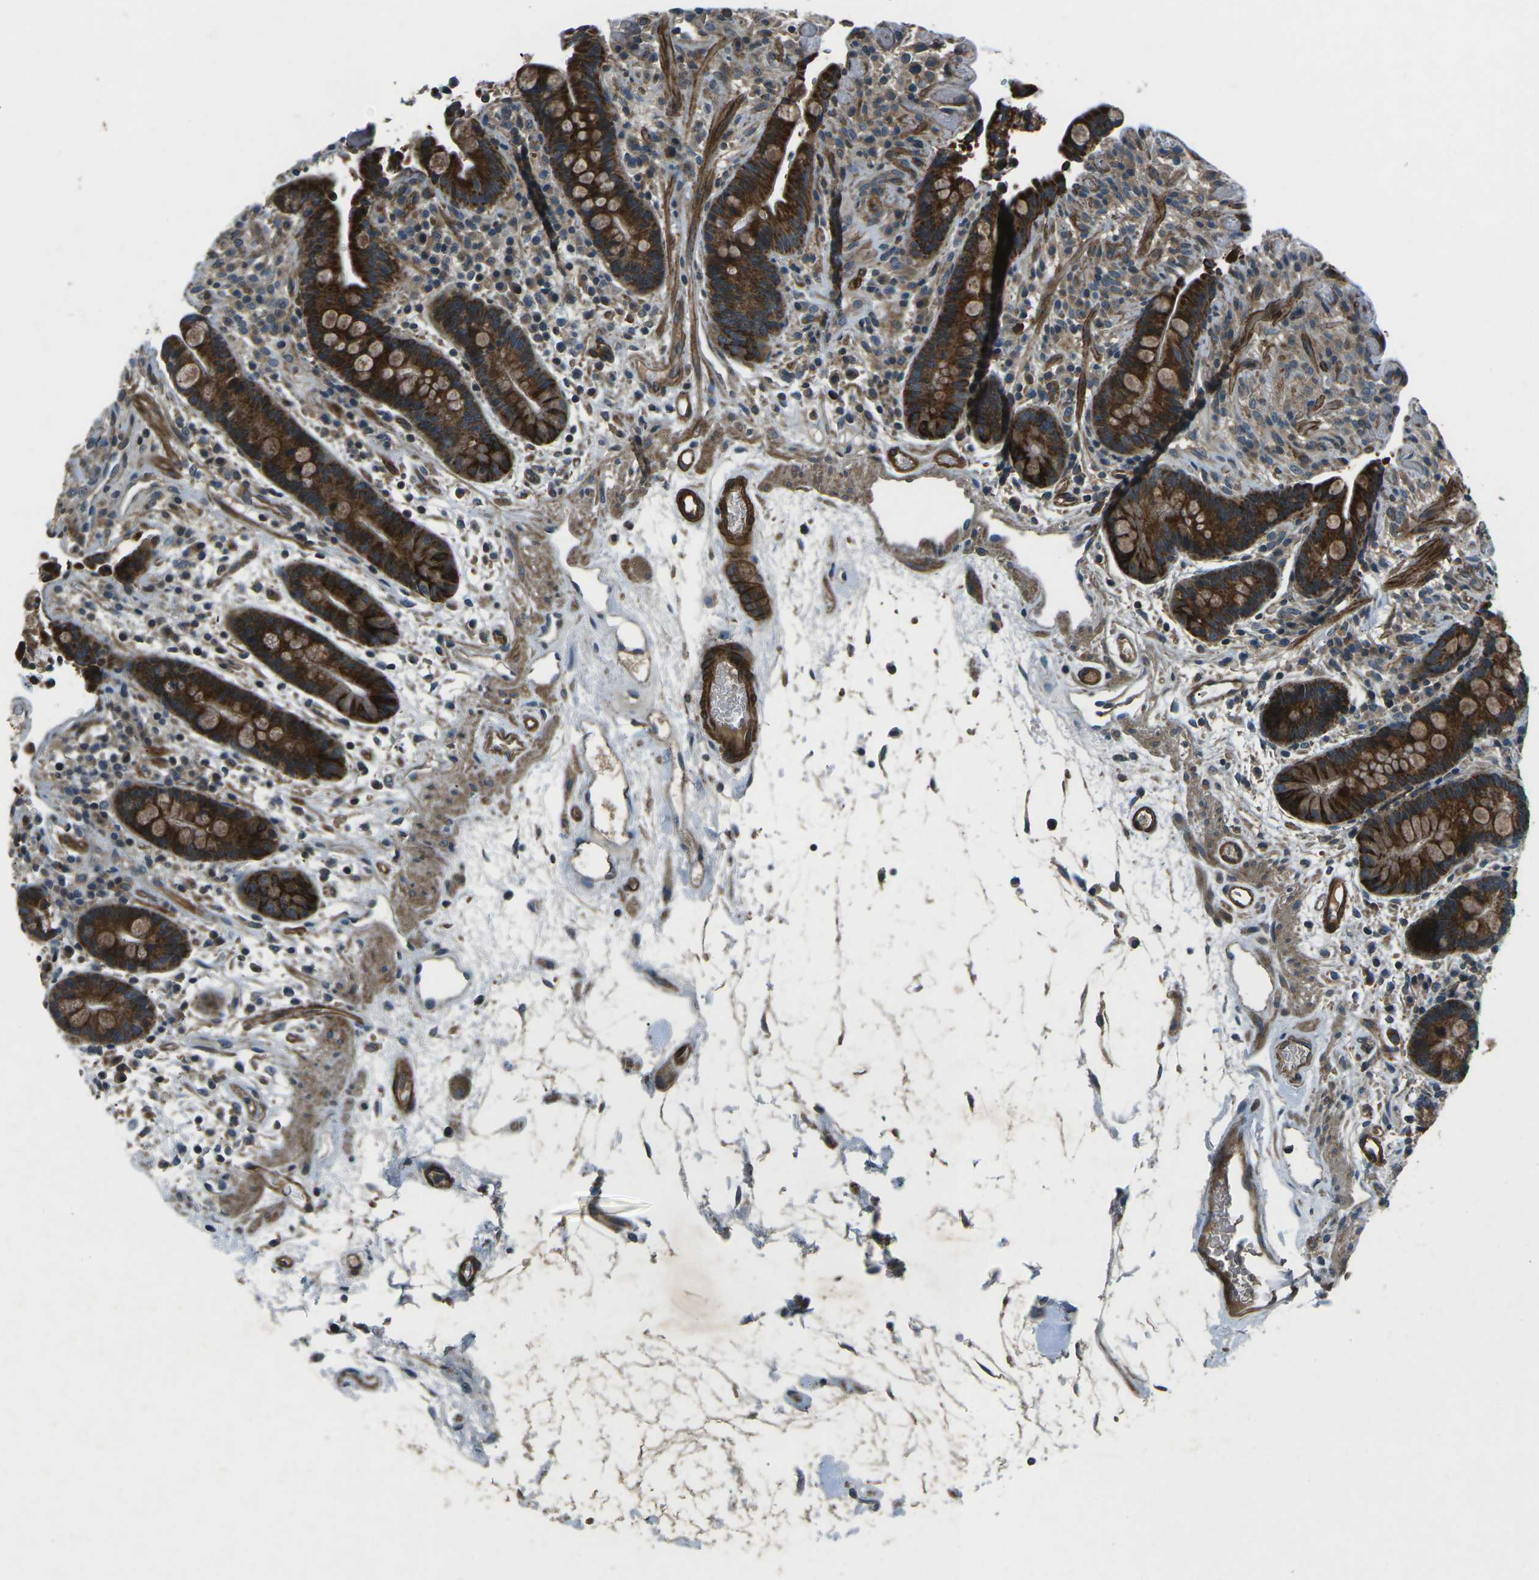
{"staining": {"intensity": "strong", "quantity": ">75%", "location": "cytoplasmic/membranous"}, "tissue": "colon", "cell_type": "Endothelial cells", "image_type": "normal", "snomed": [{"axis": "morphology", "description": "Normal tissue, NOS"}, {"axis": "topography", "description": "Colon"}], "caption": "IHC image of benign colon stained for a protein (brown), which exhibits high levels of strong cytoplasmic/membranous expression in about >75% of endothelial cells.", "gene": "AFAP1", "patient": {"sex": "male", "age": 73}}